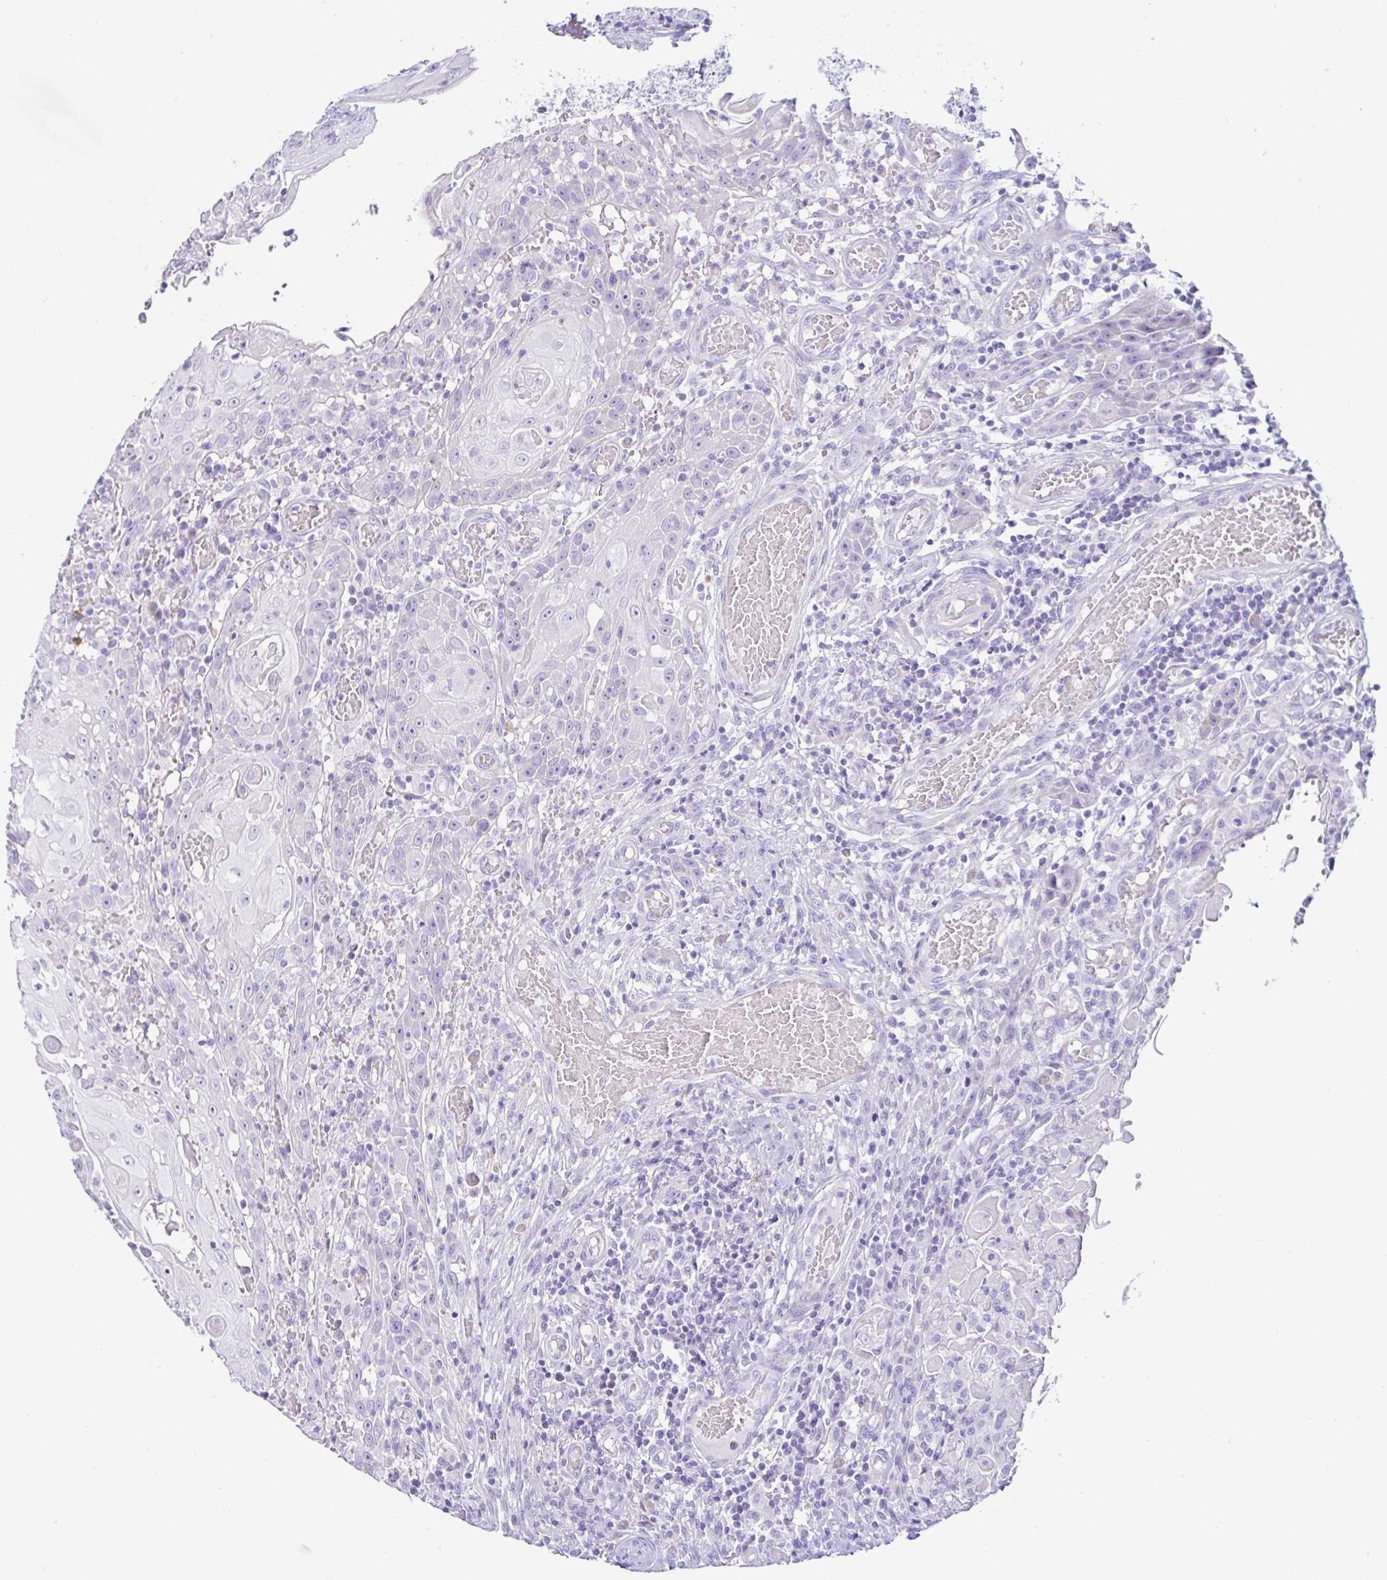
{"staining": {"intensity": "negative", "quantity": "none", "location": "none"}, "tissue": "head and neck cancer", "cell_type": "Tumor cells", "image_type": "cancer", "snomed": [{"axis": "morphology", "description": "Normal tissue, NOS"}, {"axis": "morphology", "description": "Squamous cell carcinoma, NOS"}, {"axis": "topography", "description": "Oral tissue"}, {"axis": "topography", "description": "Head-Neck"}], "caption": "A photomicrograph of human head and neck squamous cell carcinoma is negative for staining in tumor cells.", "gene": "BEST1", "patient": {"sex": "female", "age": 55}}